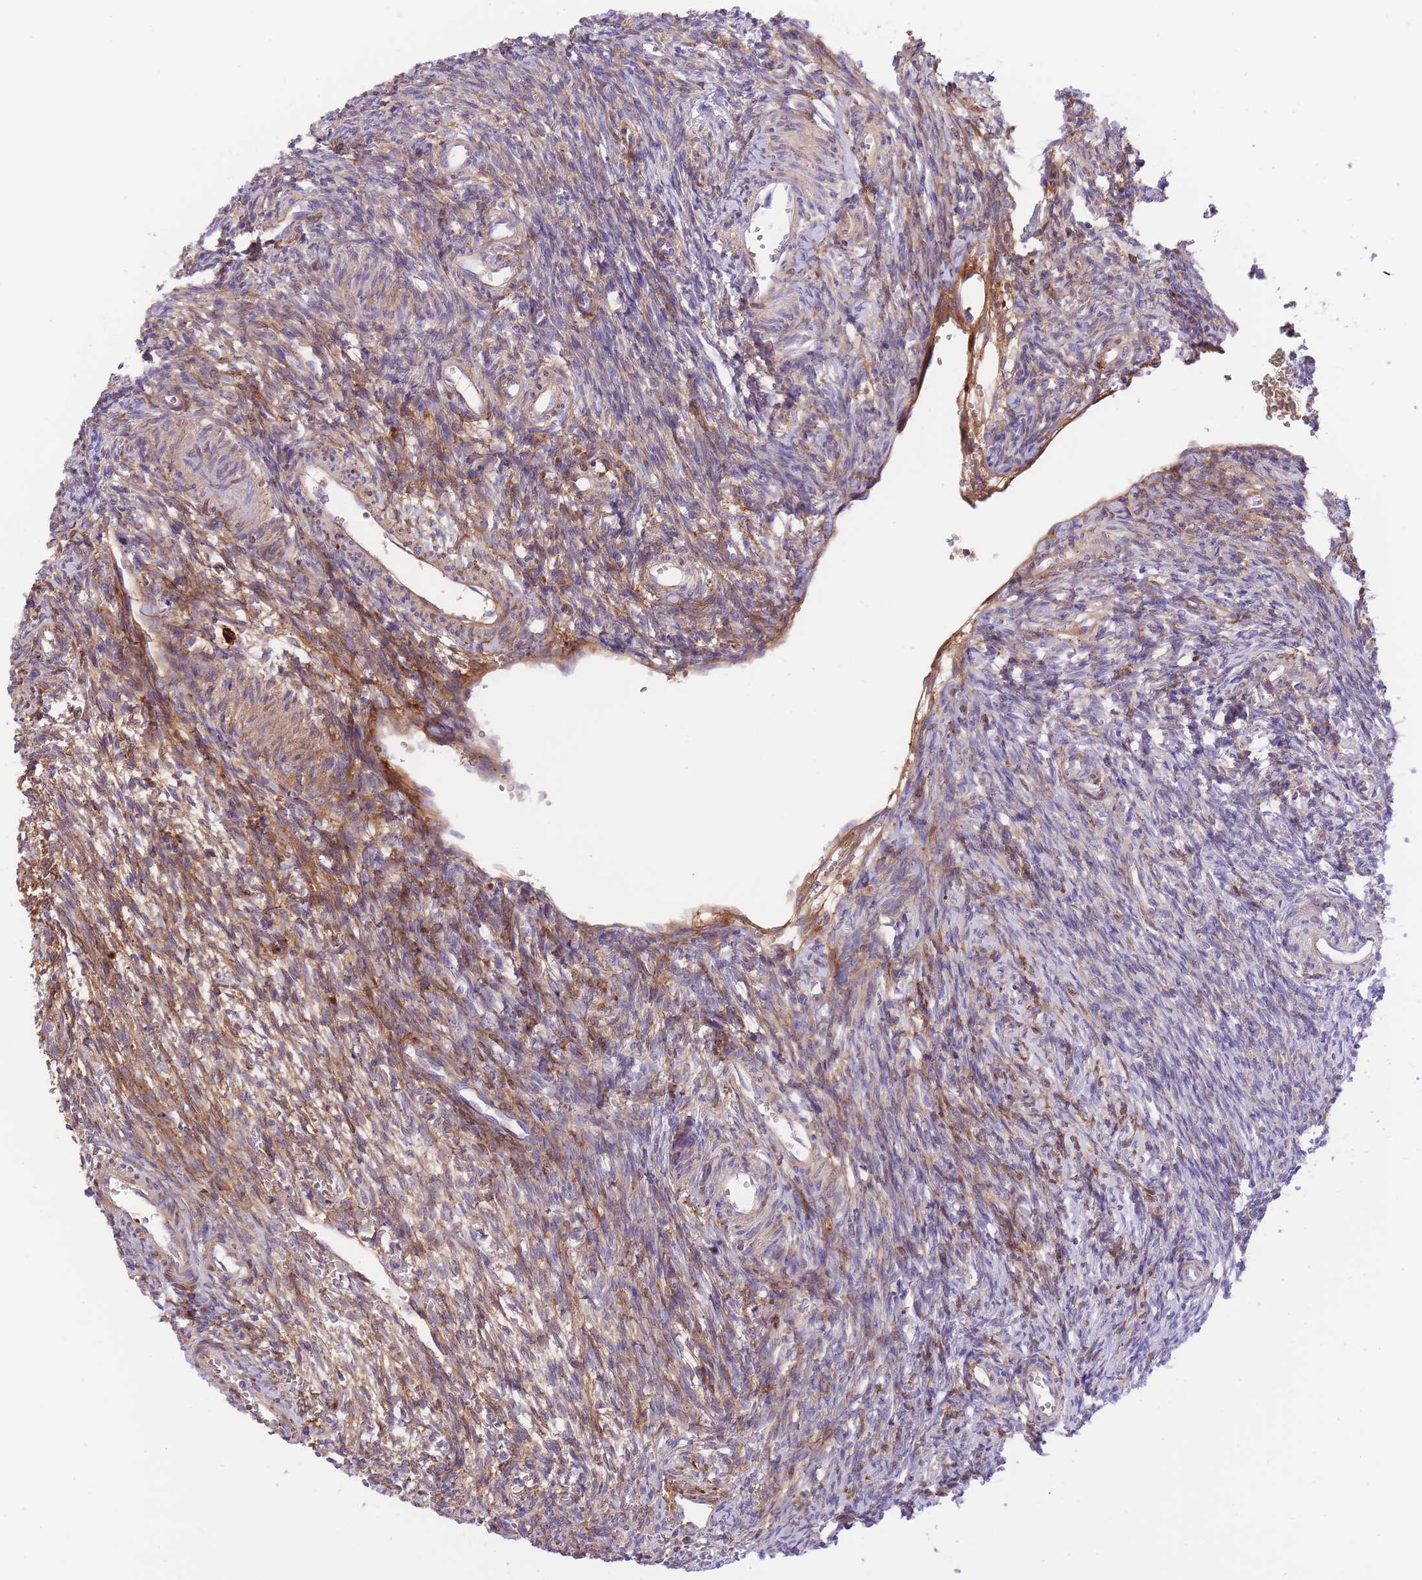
{"staining": {"intensity": "weak", "quantity": "<25%", "location": "cytoplasmic/membranous"}, "tissue": "ovary", "cell_type": "Ovarian stroma cells", "image_type": "normal", "snomed": [{"axis": "morphology", "description": "Normal tissue, NOS"}, {"axis": "topography", "description": "Ovary"}], "caption": "The micrograph shows no significant positivity in ovarian stroma cells of ovary. The staining was performed using DAB (3,3'-diaminobenzidine) to visualize the protein expression in brown, while the nuclei were stained in blue with hematoxylin (Magnification: 20x).", "gene": "HRG", "patient": {"sex": "female", "age": 39}}